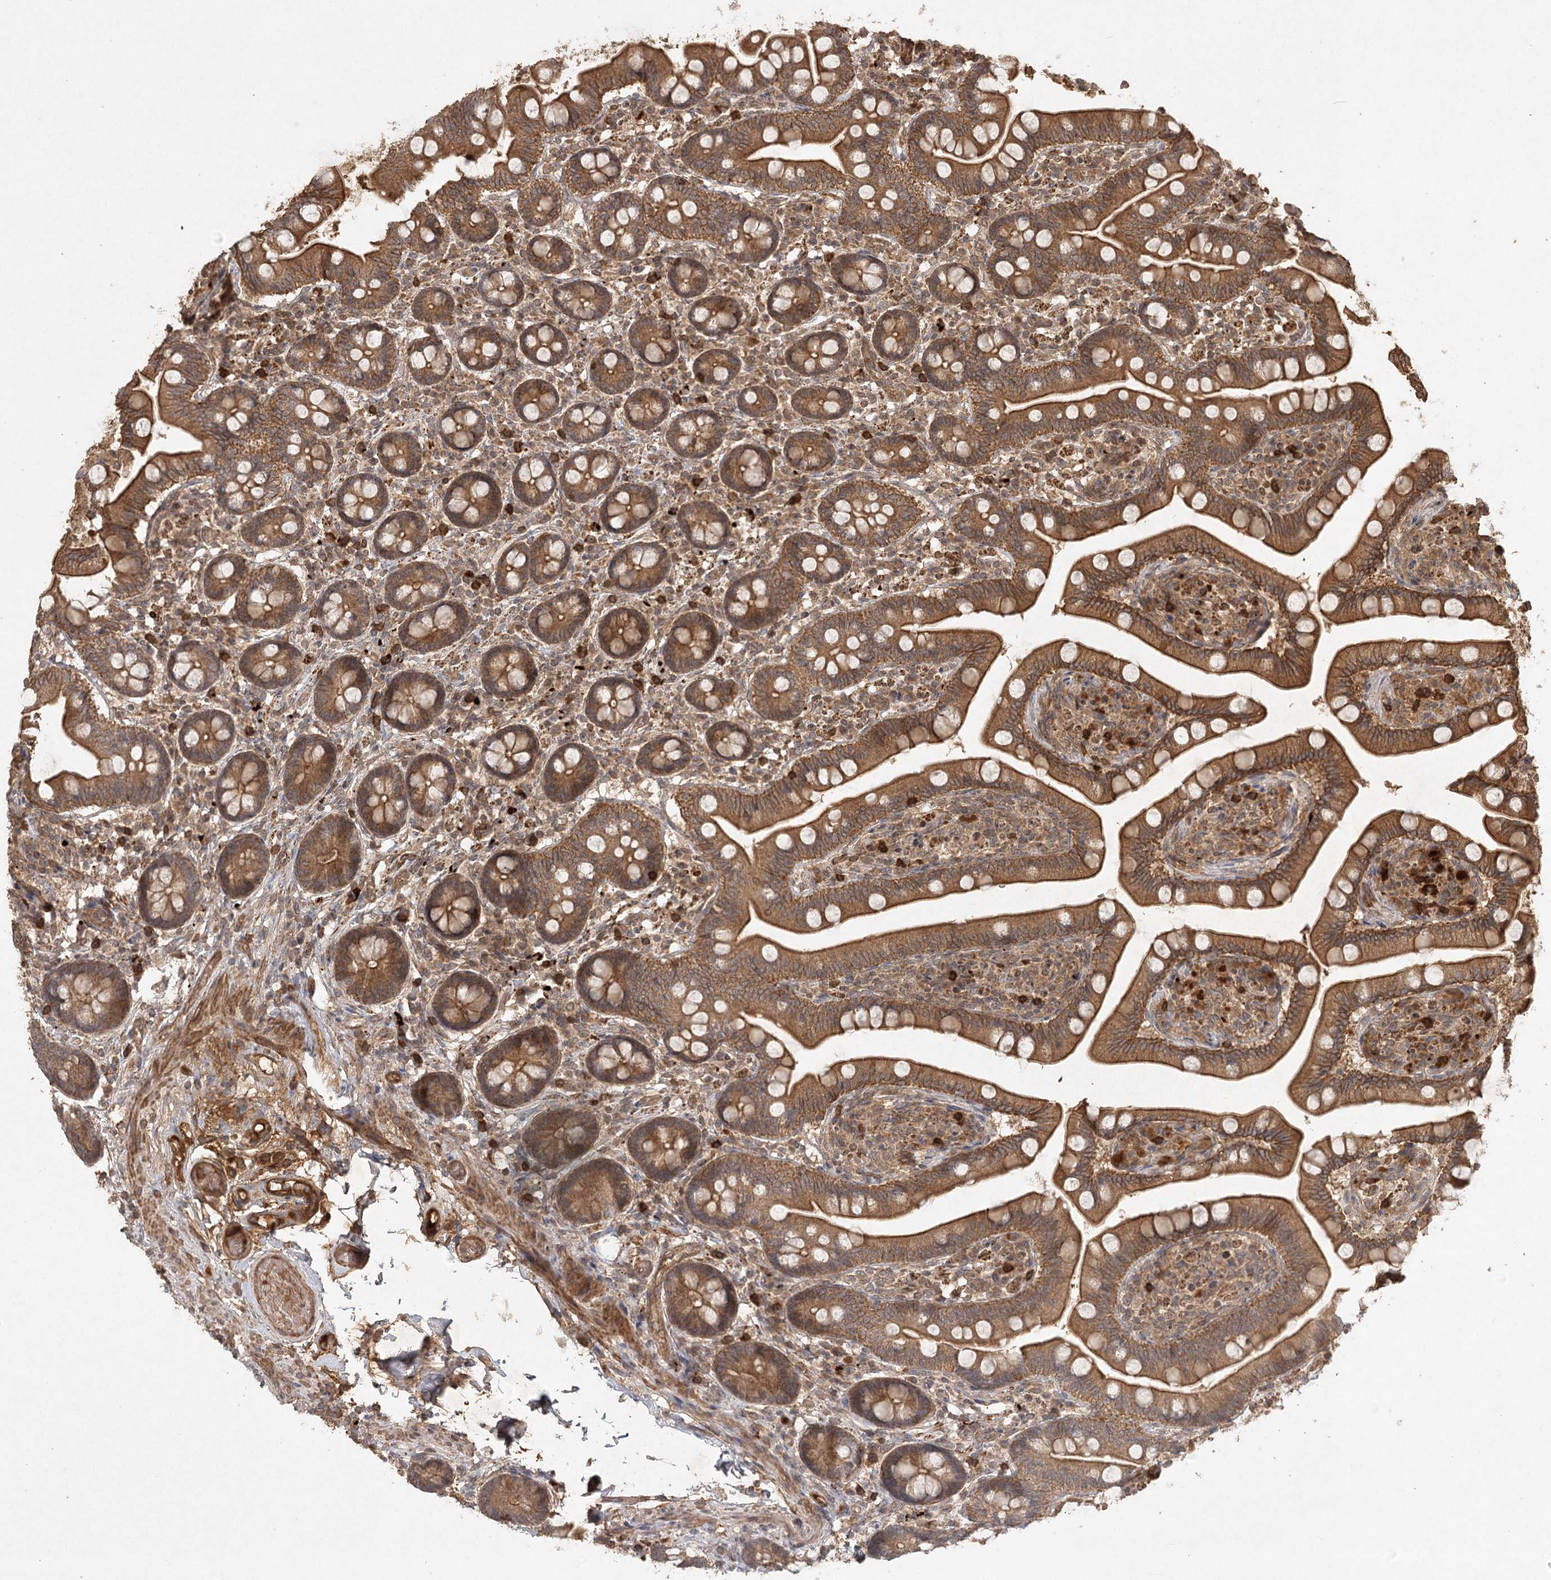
{"staining": {"intensity": "moderate", "quantity": ">75%", "location": "cytoplasmic/membranous"}, "tissue": "small intestine", "cell_type": "Glandular cells", "image_type": "normal", "snomed": [{"axis": "morphology", "description": "Normal tissue, NOS"}, {"axis": "topography", "description": "Small intestine"}], "caption": "Small intestine stained with DAB immunohistochemistry exhibits medium levels of moderate cytoplasmic/membranous positivity in about >75% of glandular cells. (DAB IHC, brown staining for protein, blue staining for nuclei).", "gene": "ARL13A", "patient": {"sex": "female", "age": 64}}